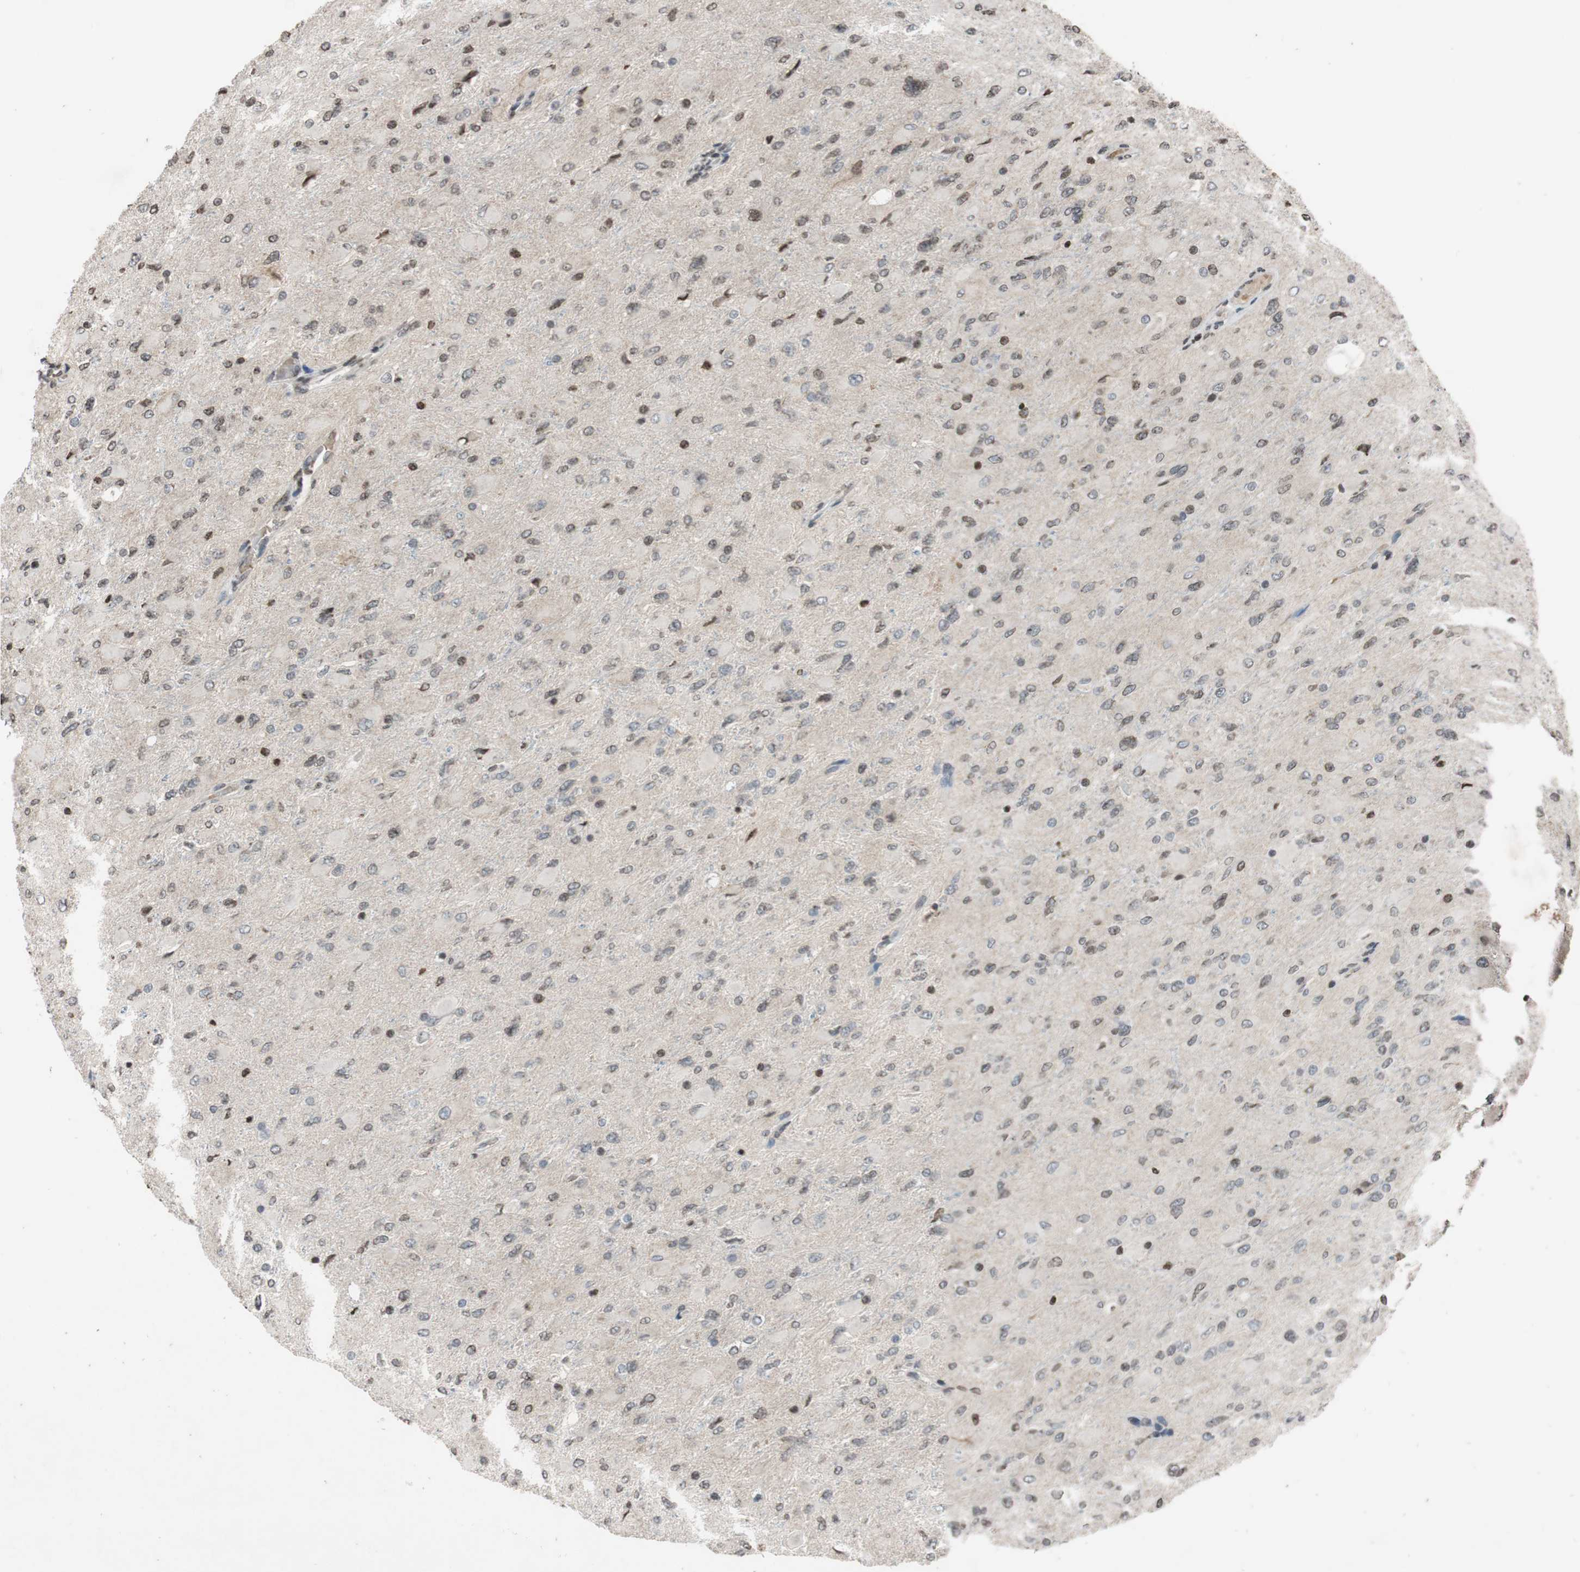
{"staining": {"intensity": "moderate", "quantity": "<25%", "location": "nuclear"}, "tissue": "glioma", "cell_type": "Tumor cells", "image_type": "cancer", "snomed": [{"axis": "morphology", "description": "Glioma, malignant, High grade"}, {"axis": "topography", "description": "Cerebral cortex"}], "caption": "The photomicrograph shows immunohistochemical staining of malignant glioma (high-grade). There is moderate nuclear positivity is identified in about <25% of tumor cells.", "gene": "MCM6", "patient": {"sex": "female", "age": 36}}